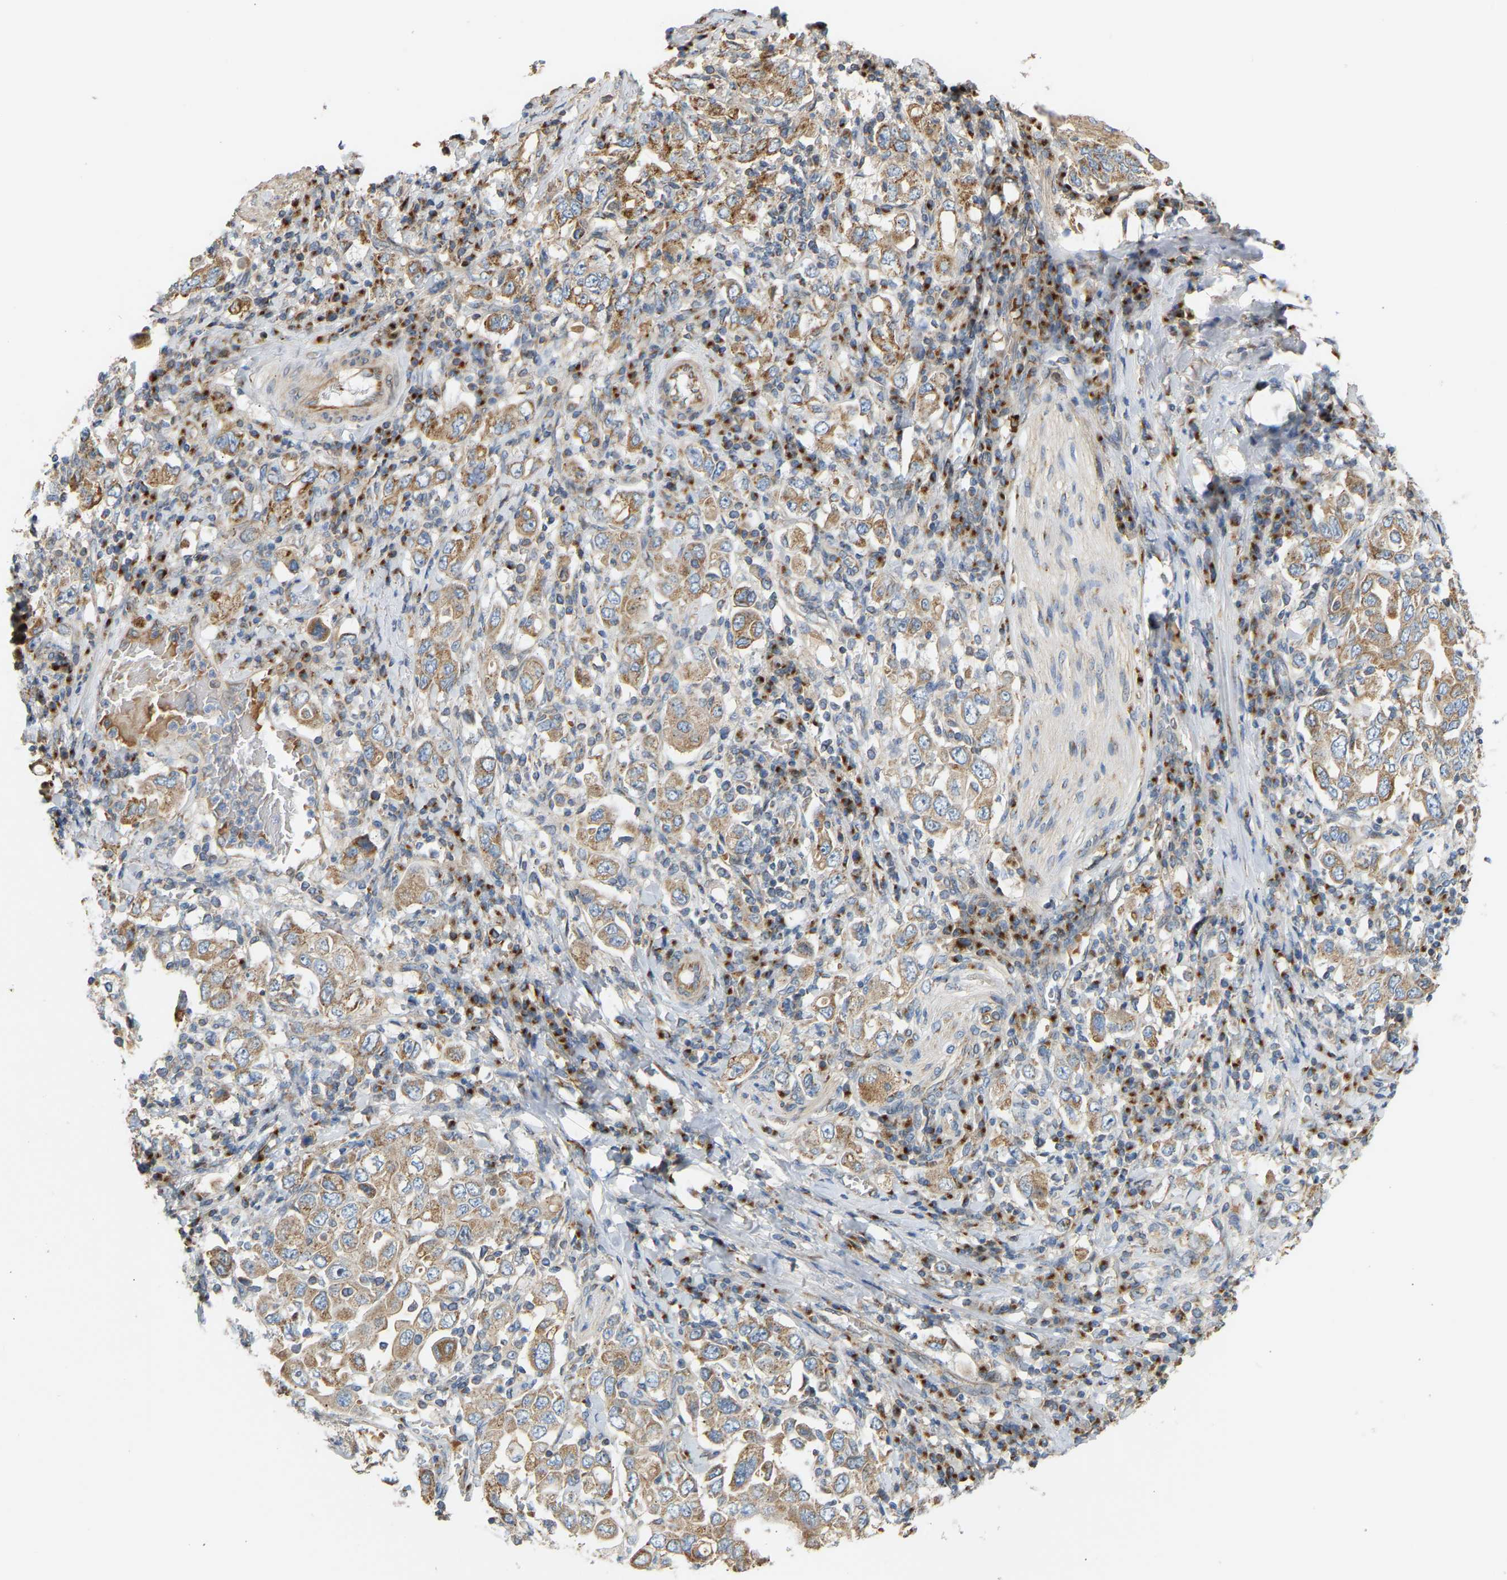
{"staining": {"intensity": "moderate", "quantity": ">75%", "location": "cytoplasmic/membranous"}, "tissue": "stomach cancer", "cell_type": "Tumor cells", "image_type": "cancer", "snomed": [{"axis": "morphology", "description": "Adenocarcinoma, NOS"}, {"axis": "topography", "description": "Stomach, upper"}], "caption": "Immunohistochemical staining of adenocarcinoma (stomach) demonstrates moderate cytoplasmic/membranous protein staining in about >75% of tumor cells.", "gene": "YIPF2", "patient": {"sex": "male", "age": 62}}